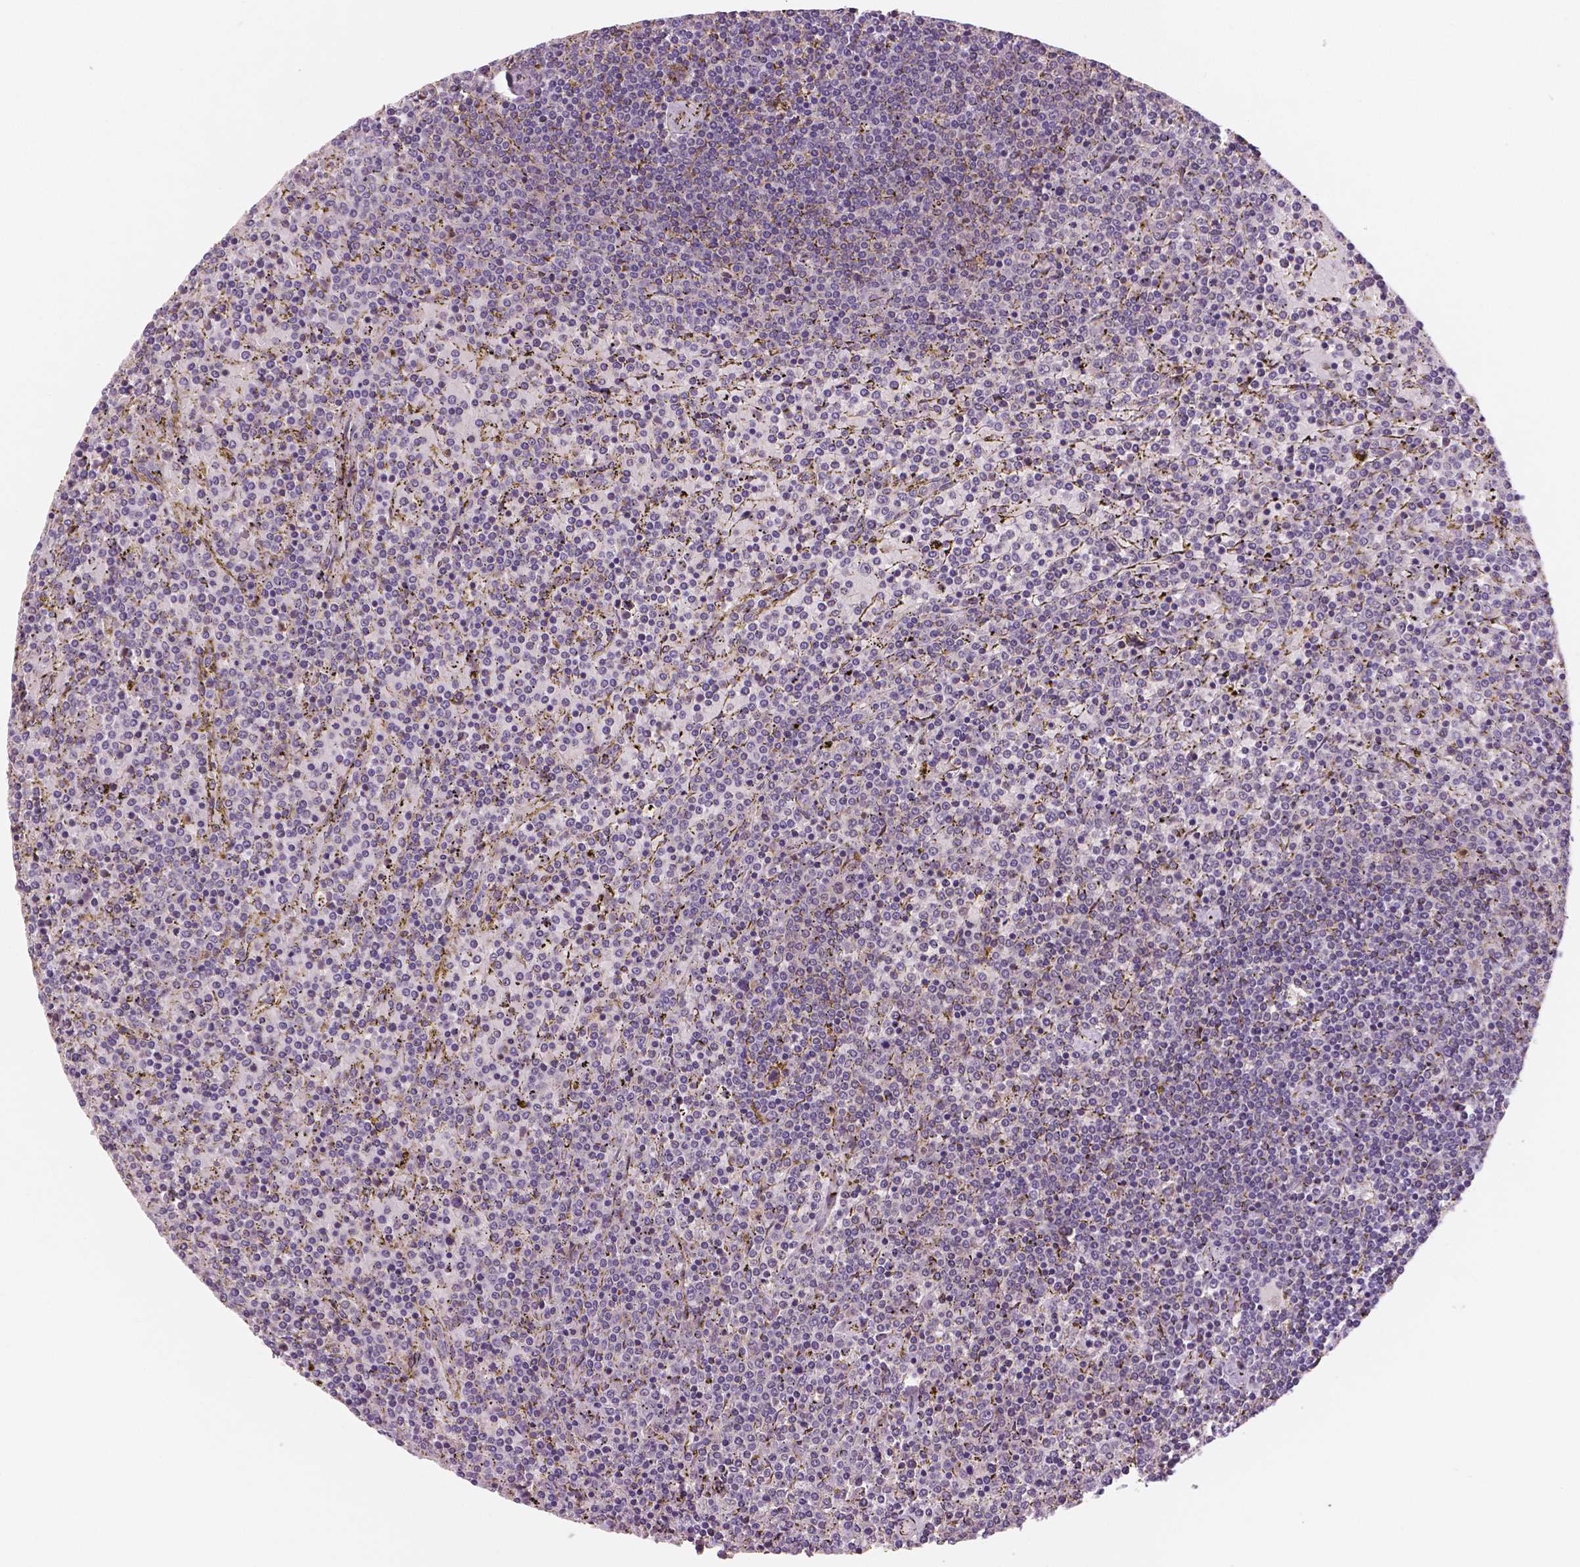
{"staining": {"intensity": "negative", "quantity": "none", "location": "none"}, "tissue": "lymphoma", "cell_type": "Tumor cells", "image_type": "cancer", "snomed": [{"axis": "morphology", "description": "Malignant lymphoma, non-Hodgkin's type, Low grade"}, {"axis": "topography", "description": "Spleen"}], "caption": "Protein analysis of lymphoma demonstrates no significant positivity in tumor cells.", "gene": "STAT3", "patient": {"sex": "female", "age": 77}}